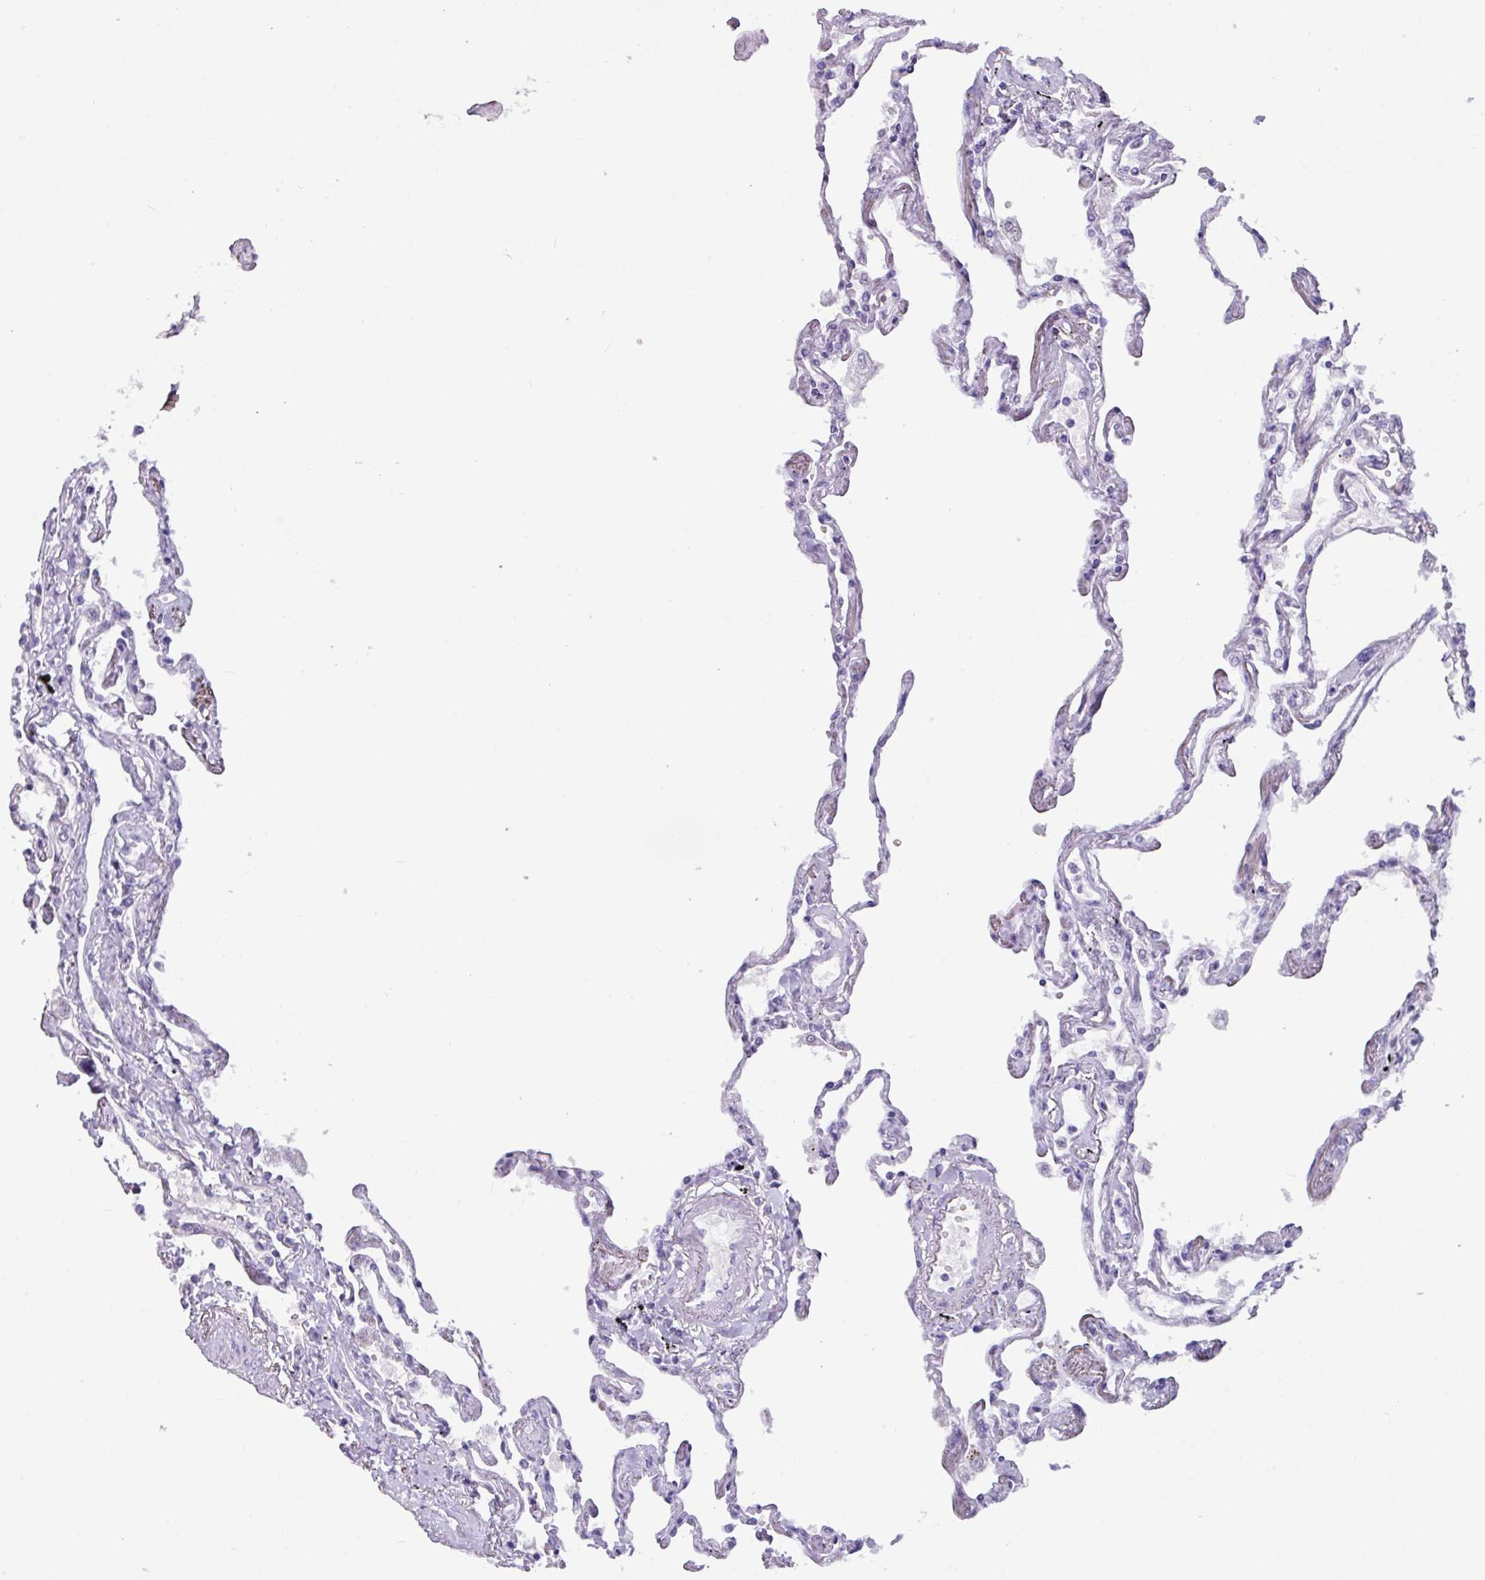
{"staining": {"intensity": "negative", "quantity": "none", "location": "none"}, "tissue": "lung", "cell_type": "Alveolar cells", "image_type": "normal", "snomed": [{"axis": "morphology", "description": "Normal tissue, NOS"}, {"axis": "topography", "description": "Lung"}], "caption": "Lung was stained to show a protein in brown. There is no significant expression in alveolar cells. (Stains: DAB immunohistochemistry (IHC) with hematoxylin counter stain, Microscopy: brightfield microscopy at high magnification).", "gene": "ZNF524", "patient": {"sex": "female", "age": 67}}